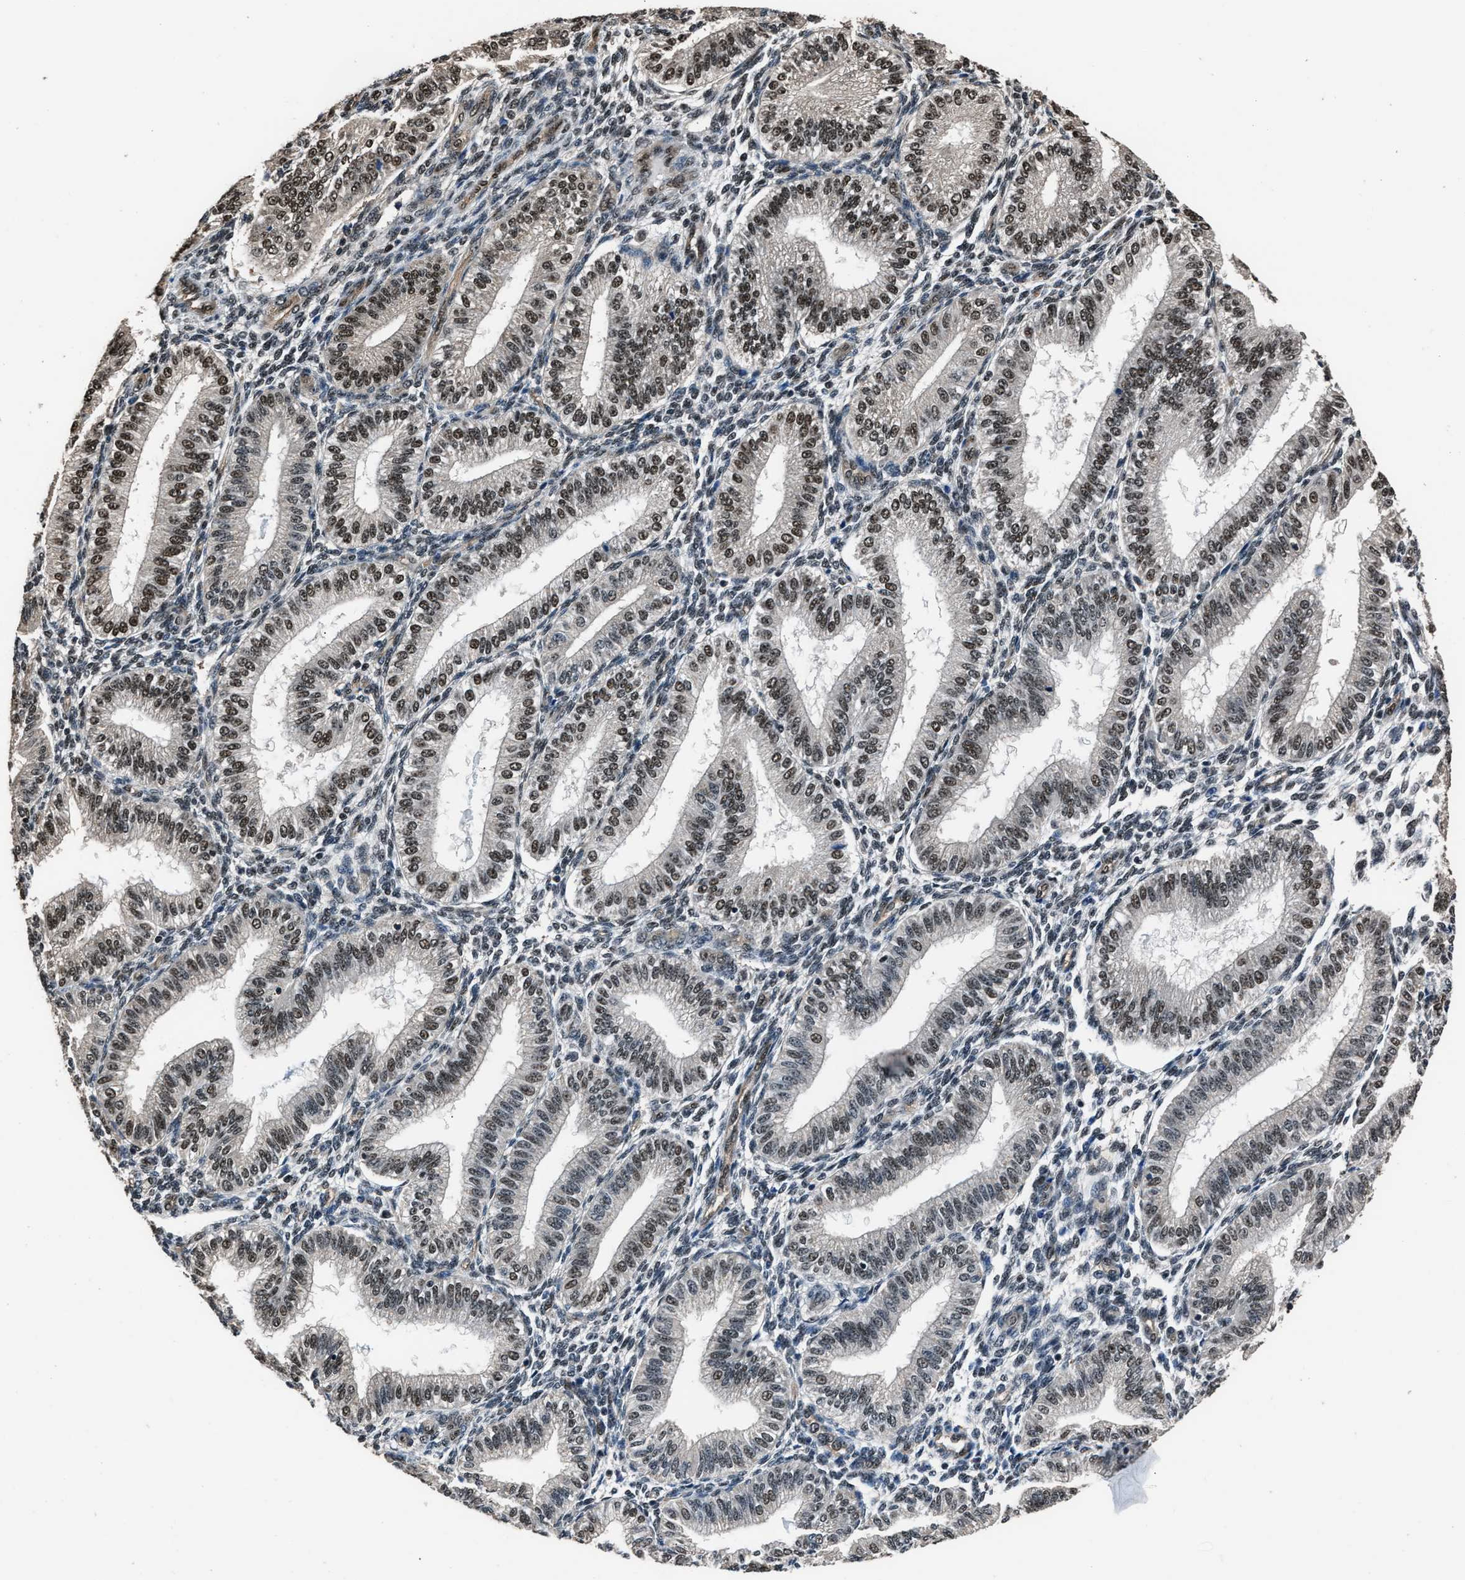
{"staining": {"intensity": "moderate", "quantity": "25%-75%", "location": "nuclear"}, "tissue": "endometrium", "cell_type": "Cells in endometrial stroma", "image_type": "normal", "snomed": [{"axis": "morphology", "description": "Normal tissue, NOS"}, {"axis": "topography", "description": "Endometrium"}], "caption": "Immunohistochemical staining of unremarkable human endometrium displays medium levels of moderate nuclear staining in about 25%-75% of cells in endometrial stroma. (brown staining indicates protein expression, while blue staining denotes nuclei).", "gene": "DFFA", "patient": {"sex": "female", "age": 39}}